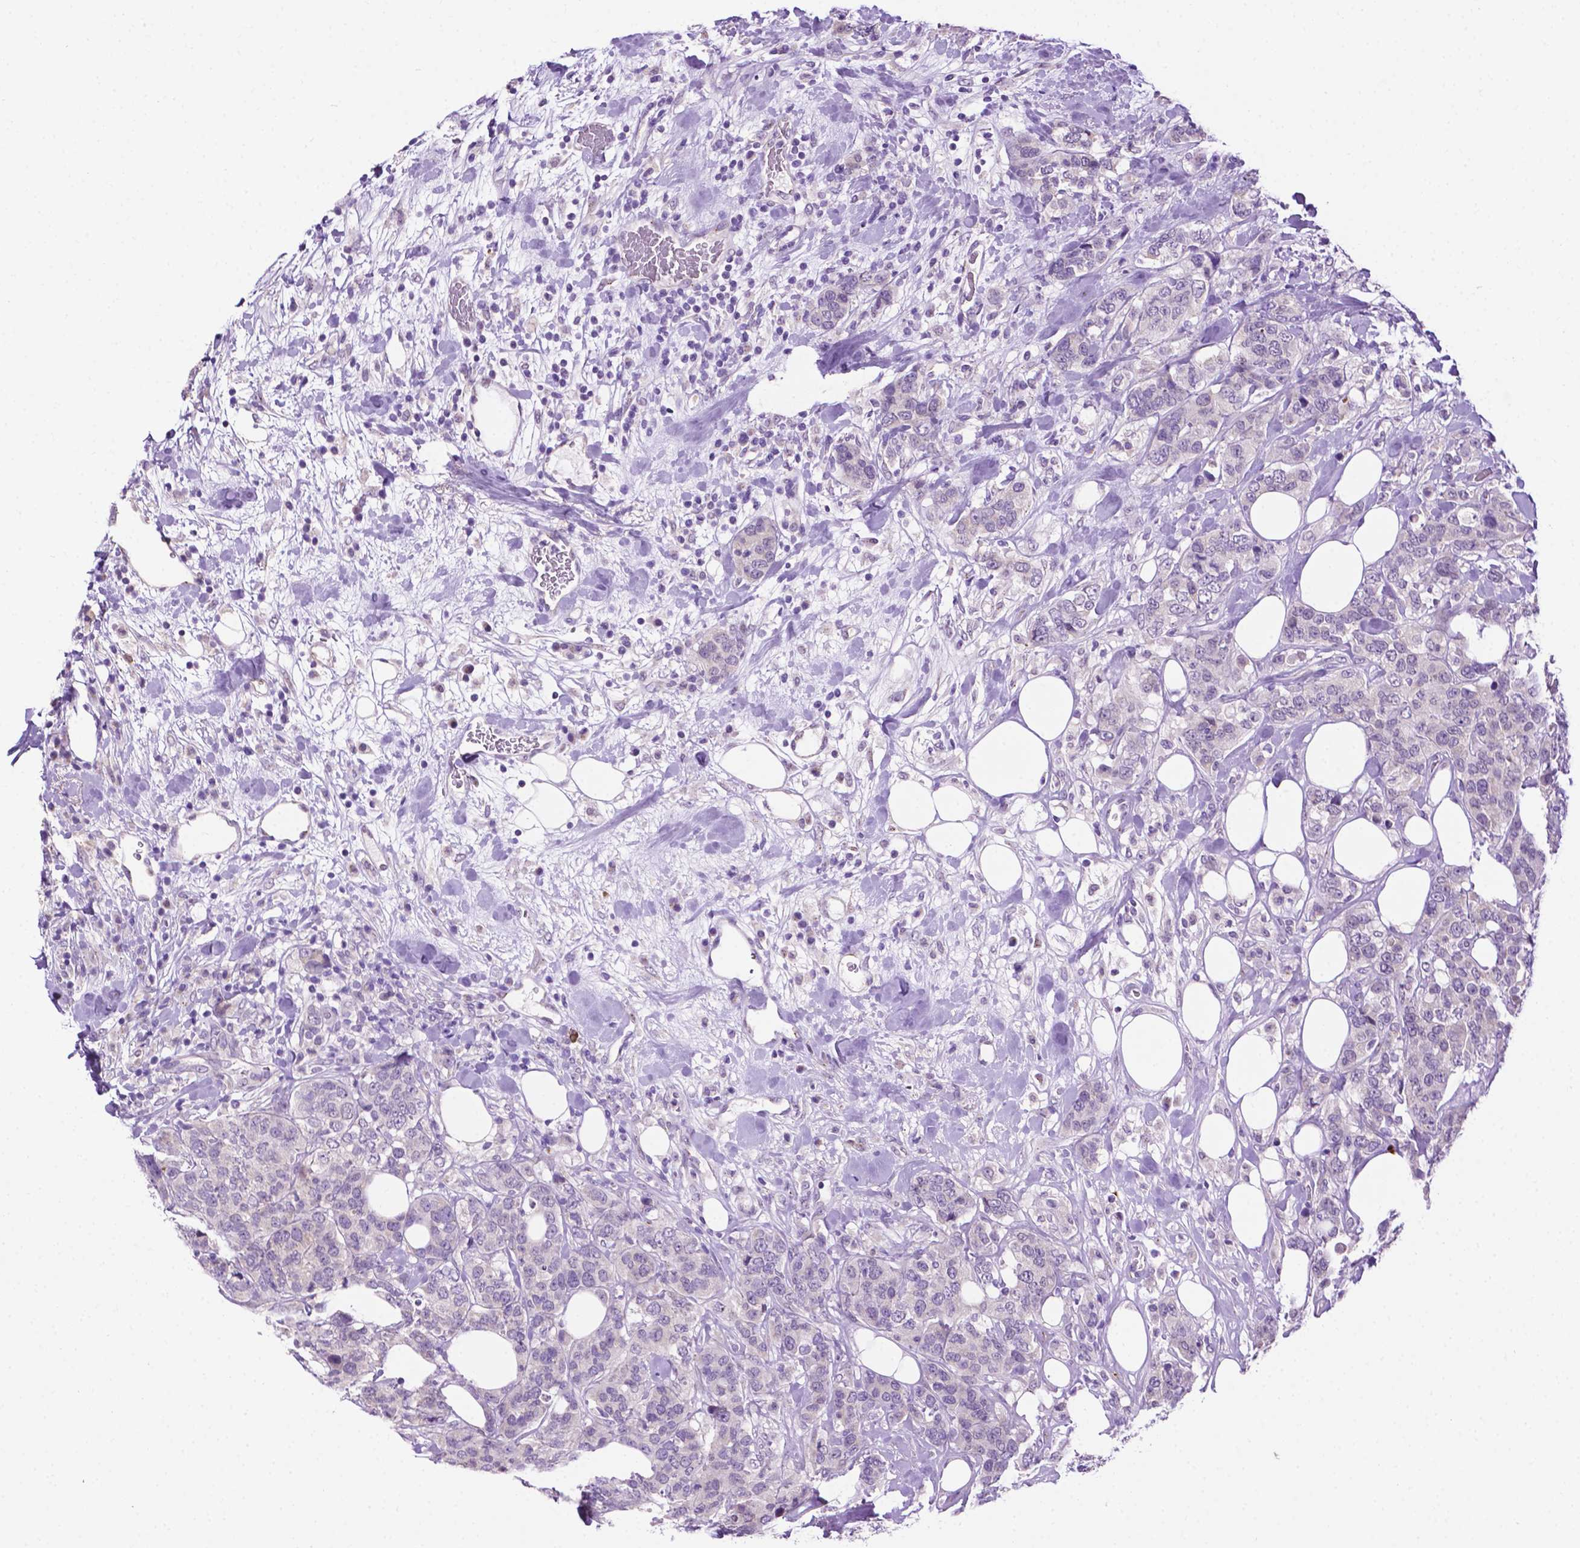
{"staining": {"intensity": "negative", "quantity": "none", "location": "none"}, "tissue": "breast cancer", "cell_type": "Tumor cells", "image_type": "cancer", "snomed": [{"axis": "morphology", "description": "Lobular carcinoma"}, {"axis": "topography", "description": "Breast"}], "caption": "Tumor cells are negative for brown protein staining in breast cancer (lobular carcinoma).", "gene": "MMP27", "patient": {"sex": "female", "age": 59}}